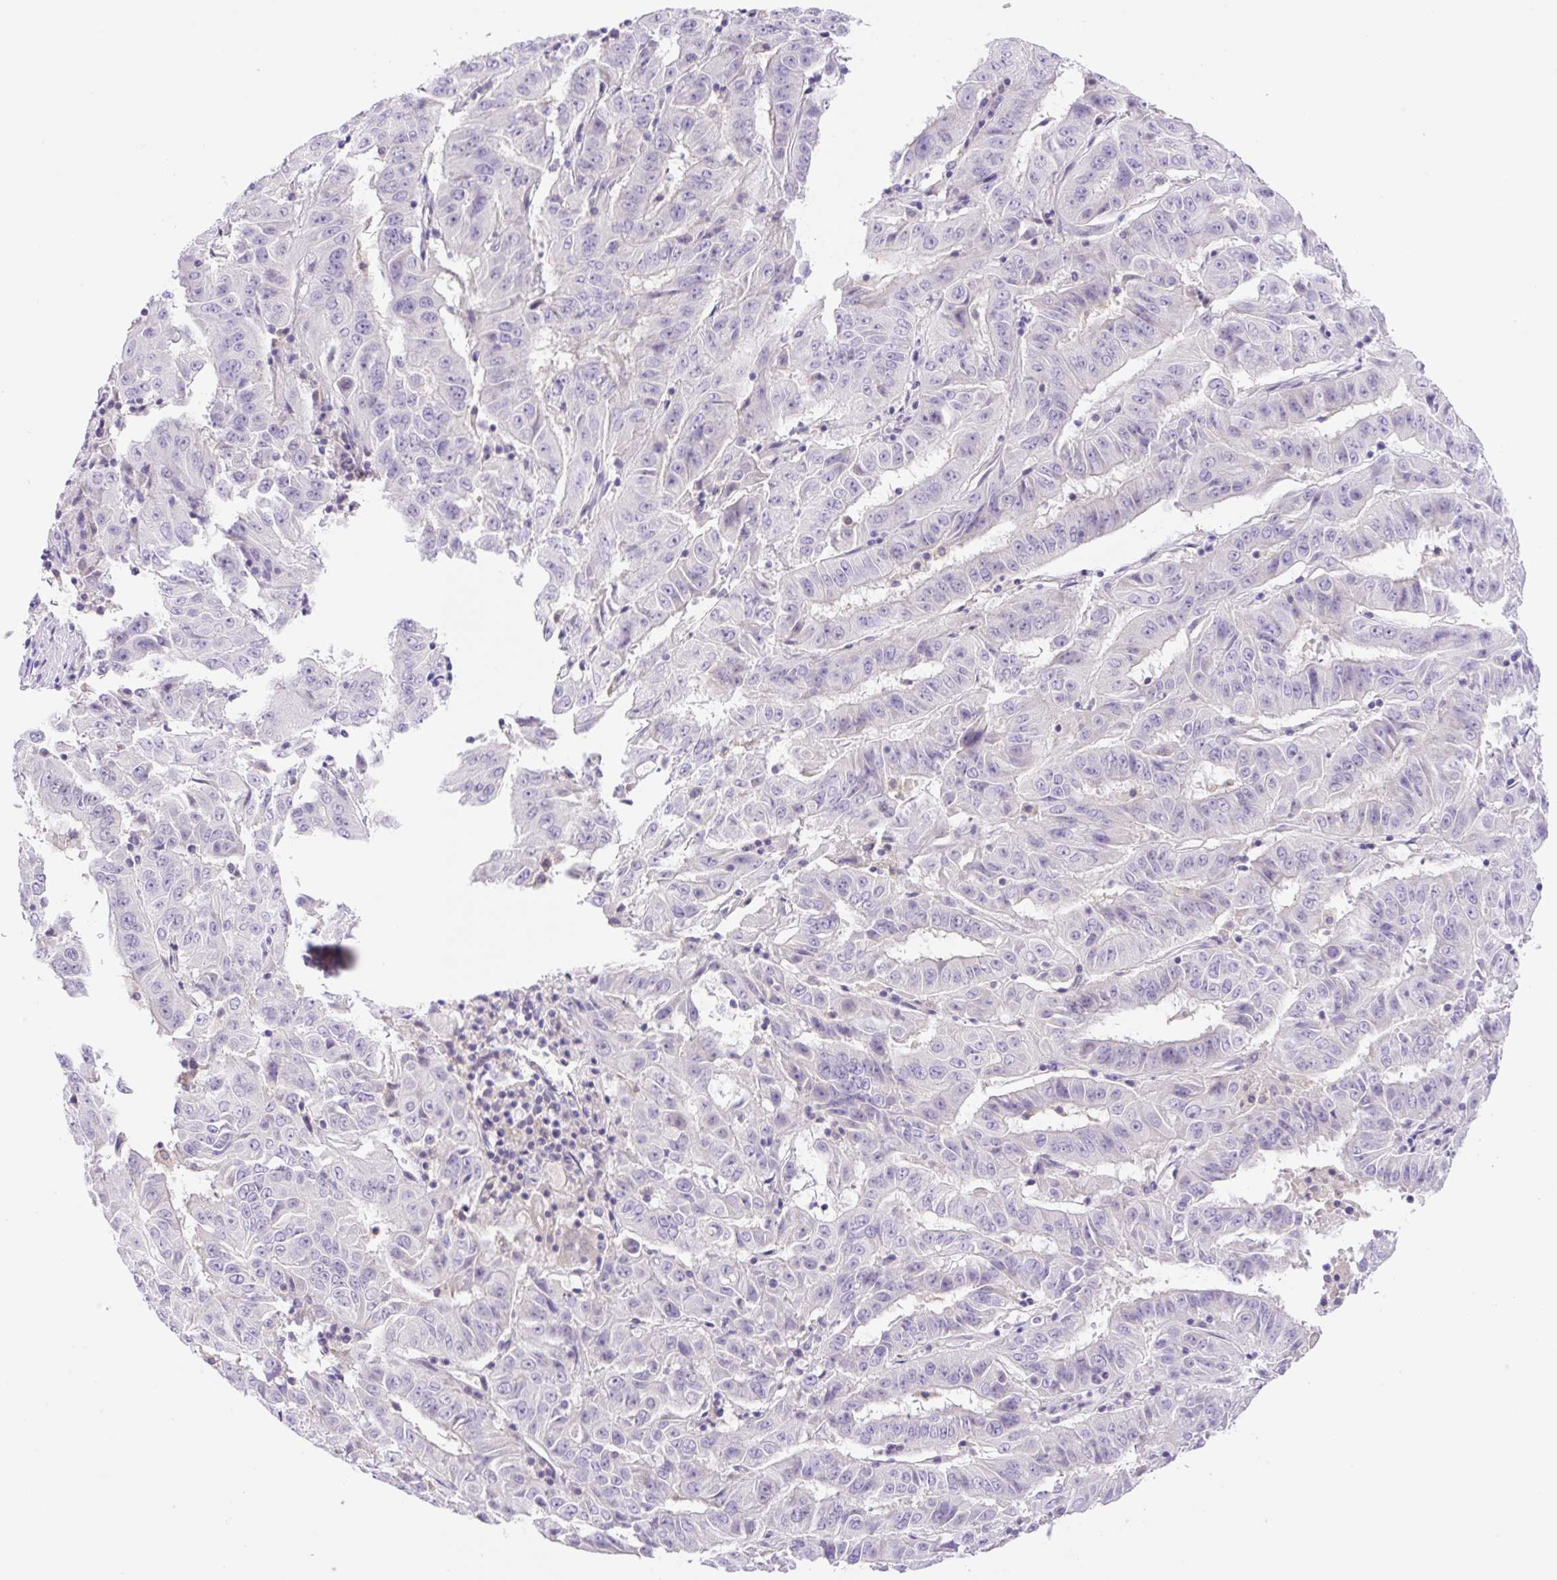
{"staining": {"intensity": "negative", "quantity": "none", "location": "none"}, "tissue": "pancreatic cancer", "cell_type": "Tumor cells", "image_type": "cancer", "snomed": [{"axis": "morphology", "description": "Adenocarcinoma, NOS"}, {"axis": "topography", "description": "Pancreas"}], "caption": "Tumor cells are negative for protein expression in human pancreatic cancer. (Brightfield microscopy of DAB (3,3'-diaminobenzidine) immunohistochemistry (IHC) at high magnification).", "gene": "CAMK2B", "patient": {"sex": "male", "age": 63}}